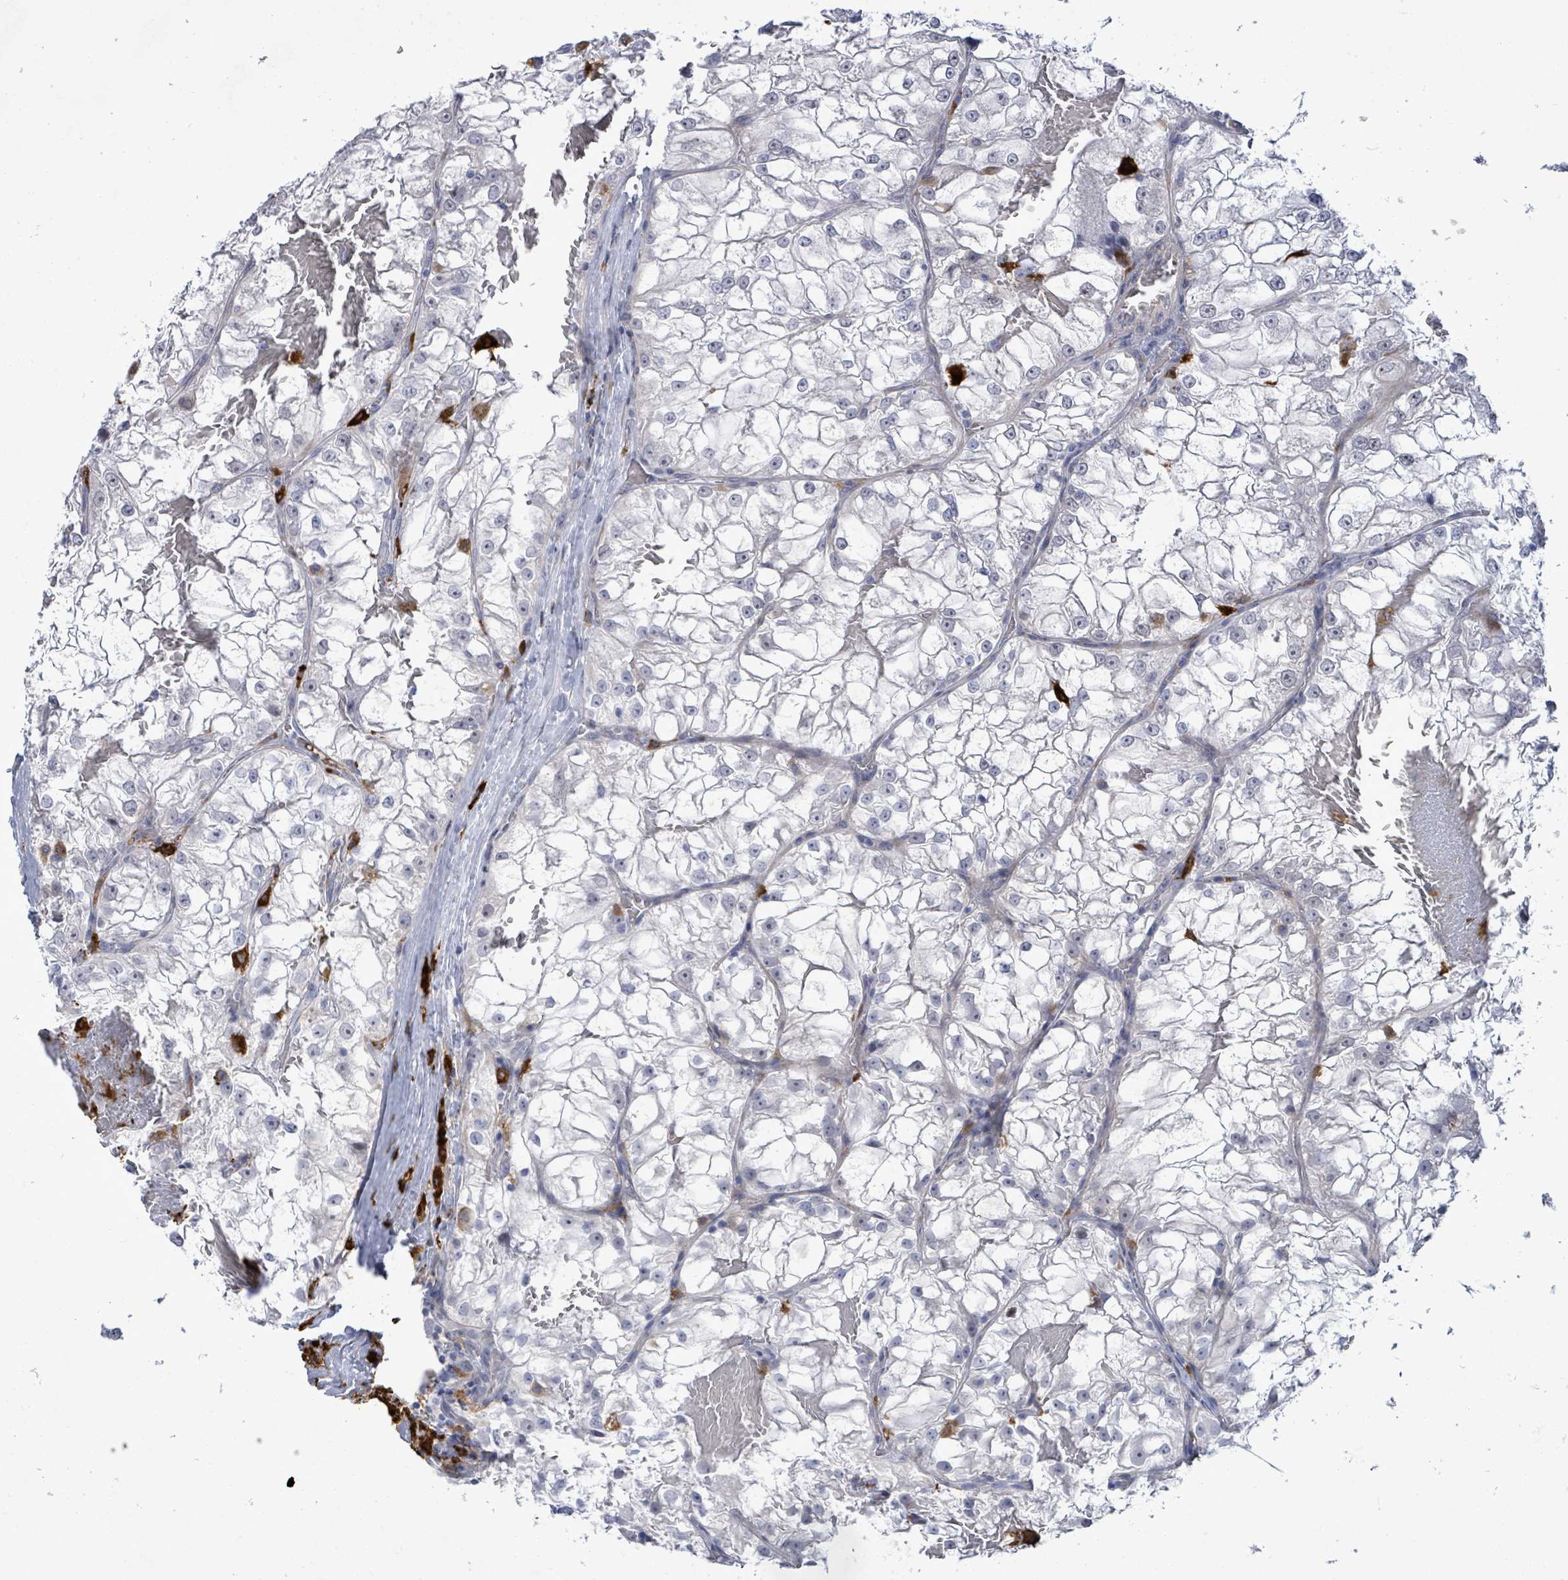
{"staining": {"intensity": "negative", "quantity": "none", "location": "none"}, "tissue": "renal cancer", "cell_type": "Tumor cells", "image_type": "cancer", "snomed": [{"axis": "morphology", "description": "Adenocarcinoma, NOS"}, {"axis": "topography", "description": "Kidney"}], "caption": "Human adenocarcinoma (renal) stained for a protein using IHC displays no expression in tumor cells.", "gene": "CT45A5", "patient": {"sex": "female", "age": 72}}